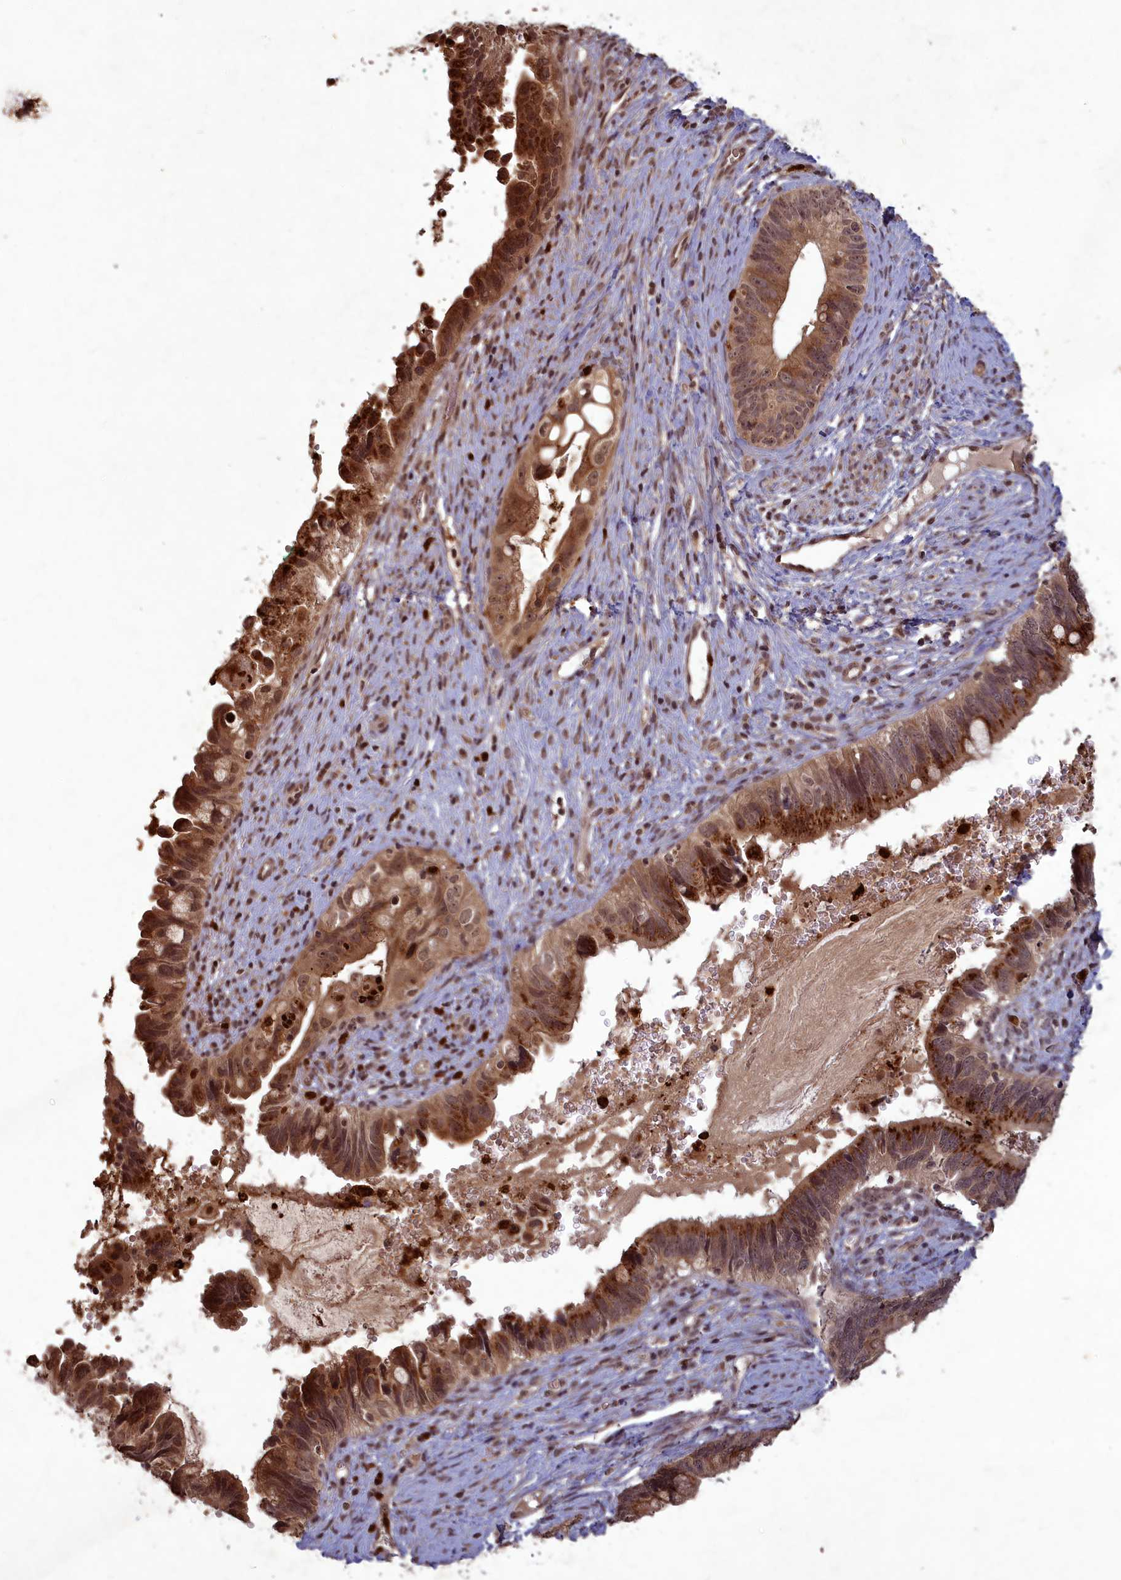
{"staining": {"intensity": "strong", "quantity": ">75%", "location": "cytoplasmic/membranous"}, "tissue": "cervical cancer", "cell_type": "Tumor cells", "image_type": "cancer", "snomed": [{"axis": "morphology", "description": "Adenocarcinoma, NOS"}, {"axis": "topography", "description": "Cervix"}], "caption": "The immunohistochemical stain highlights strong cytoplasmic/membranous staining in tumor cells of adenocarcinoma (cervical) tissue.", "gene": "SRMS", "patient": {"sex": "female", "age": 42}}